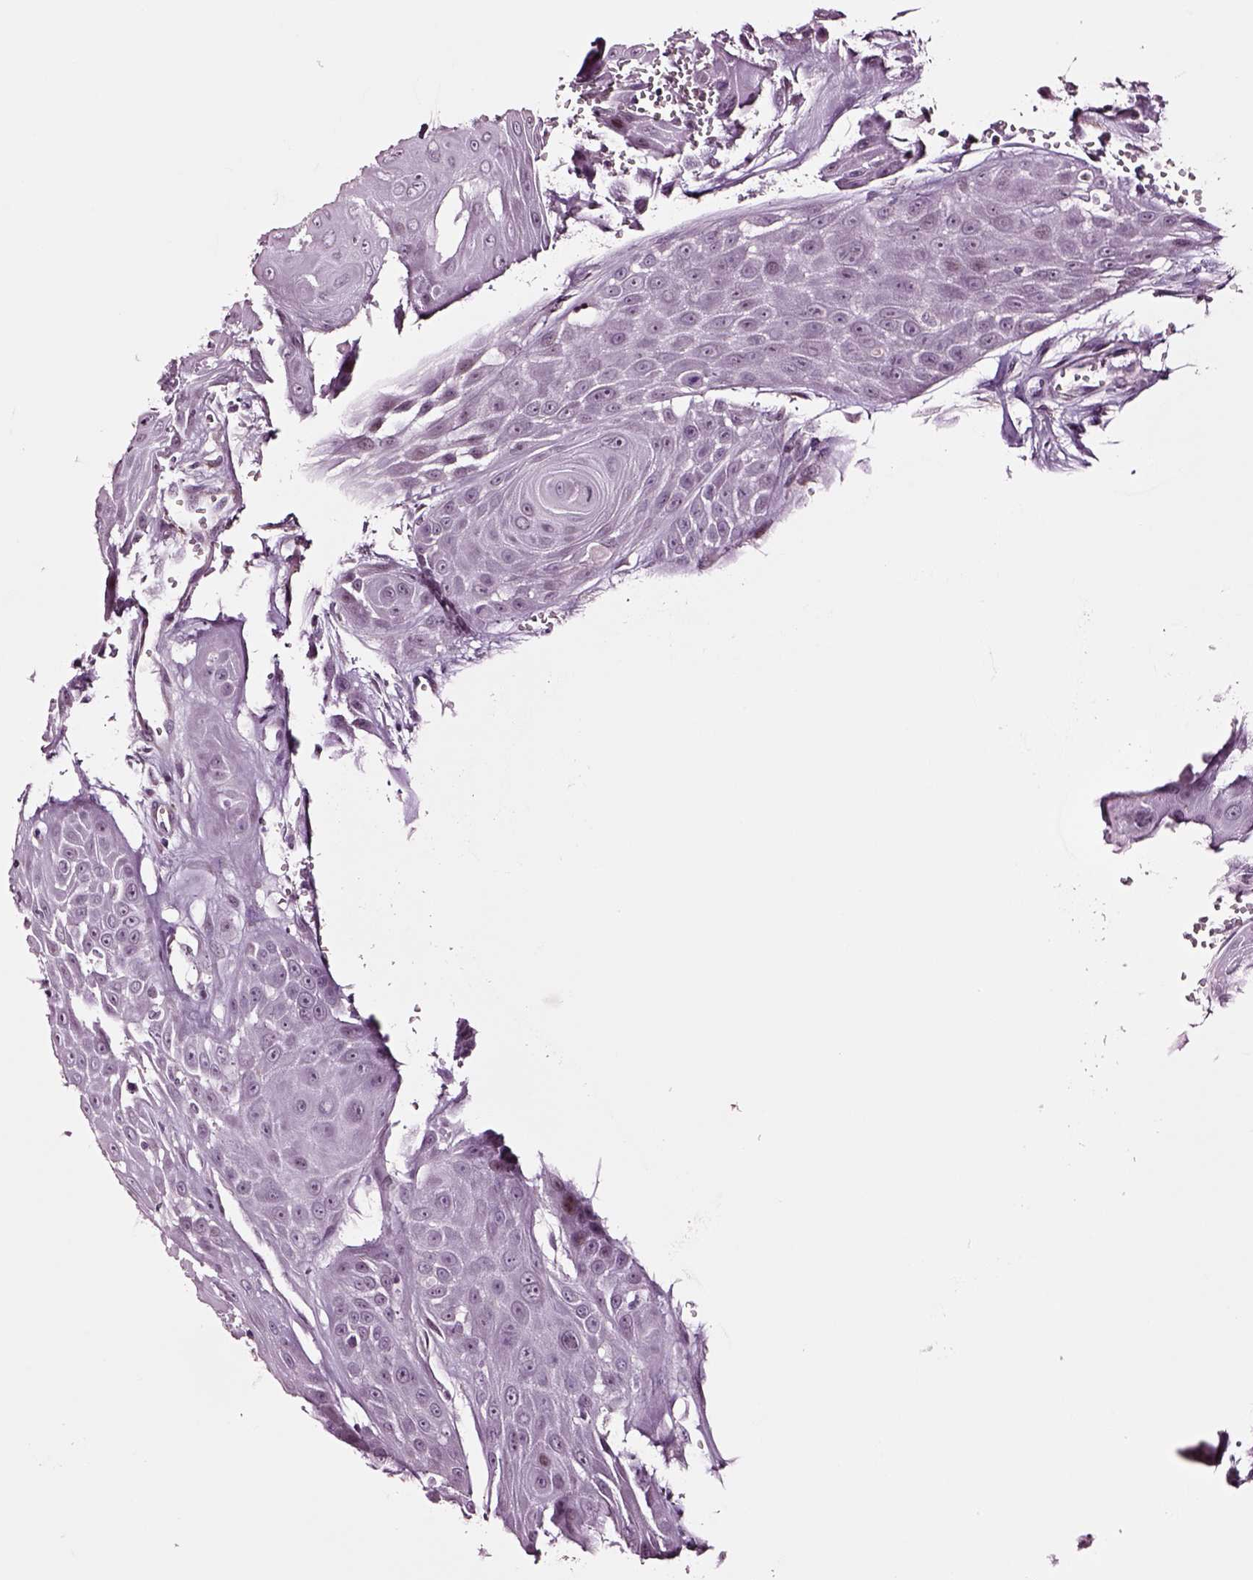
{"staining": {"intensity": "negative", "quantity": "none", "location": "none"}, "tissue": "head and neck cancer", "cell_type": "Tumor cells", "image_type": "cancer", "snomed": [{"axis": "morphology", "description": "Squamous cell carcinoma, NOS"}, {"axis": "topography", "description": "Oral tissue"}, {"axis": "topography", "description": "Head-Neck"}], "caption": "Protein analysis of head and neck cancer reveals no significant staining in tumor cells.", "gene": "SOX10", "patient": {"sex": "male", "age": 81}}